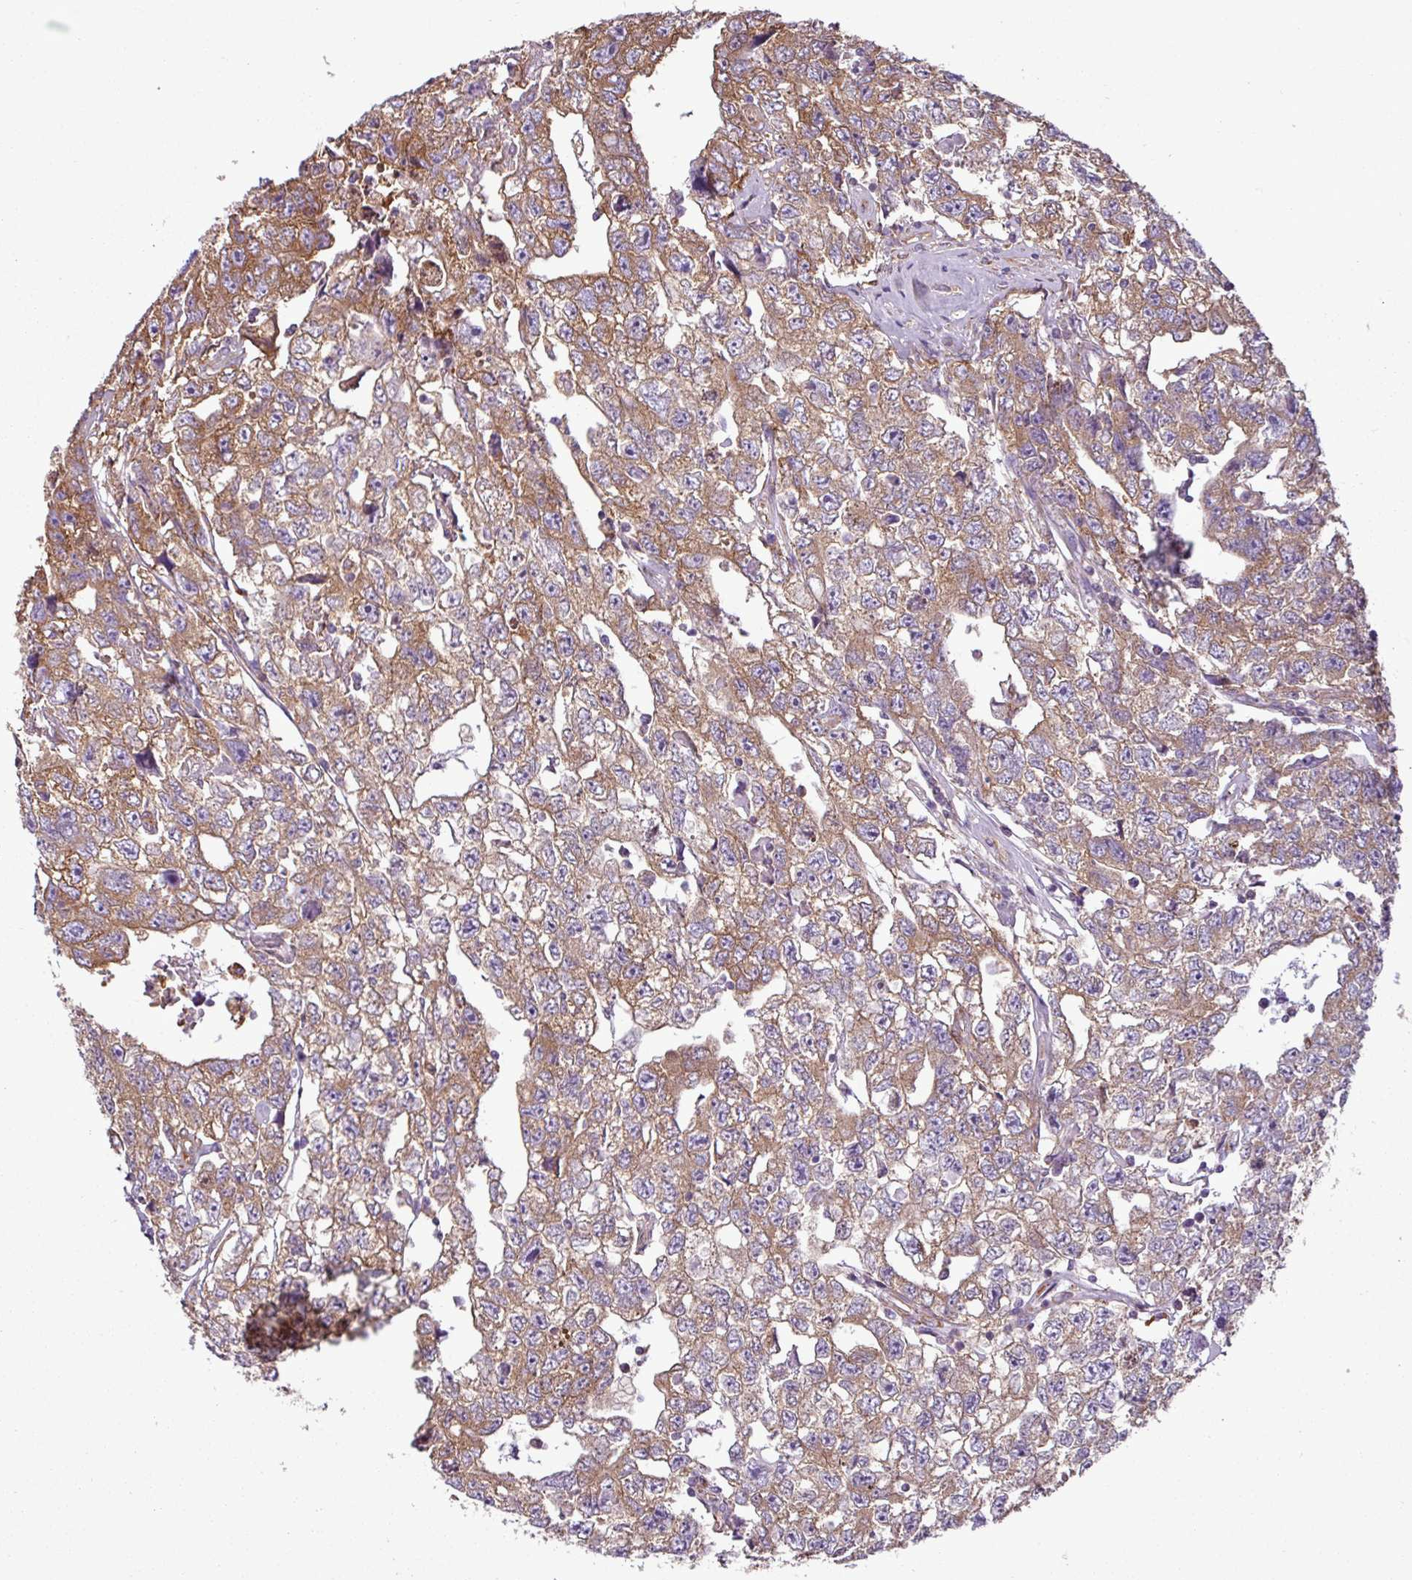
{"staining": {"intensity": "moderate", "quantity": ">75%", "location": "cytoplasmic/membranous"}, "tissue": "testis cancer", "cell_type": "Tumor cells", "image_type": "cancer", "snomed": [{"axis": "morphology", "description": "Carcinoma, Embryonal, NOS"}, {"axis": "topography", "description": "Testis"}], "caption": "A photomicrograph of human testis cancer stained for a protein displays moderate cytoplasmic/membranous brown staining in tumor cells.", "gene": "PACSIN2", "patient": {"sex": "male", "age": 22}}